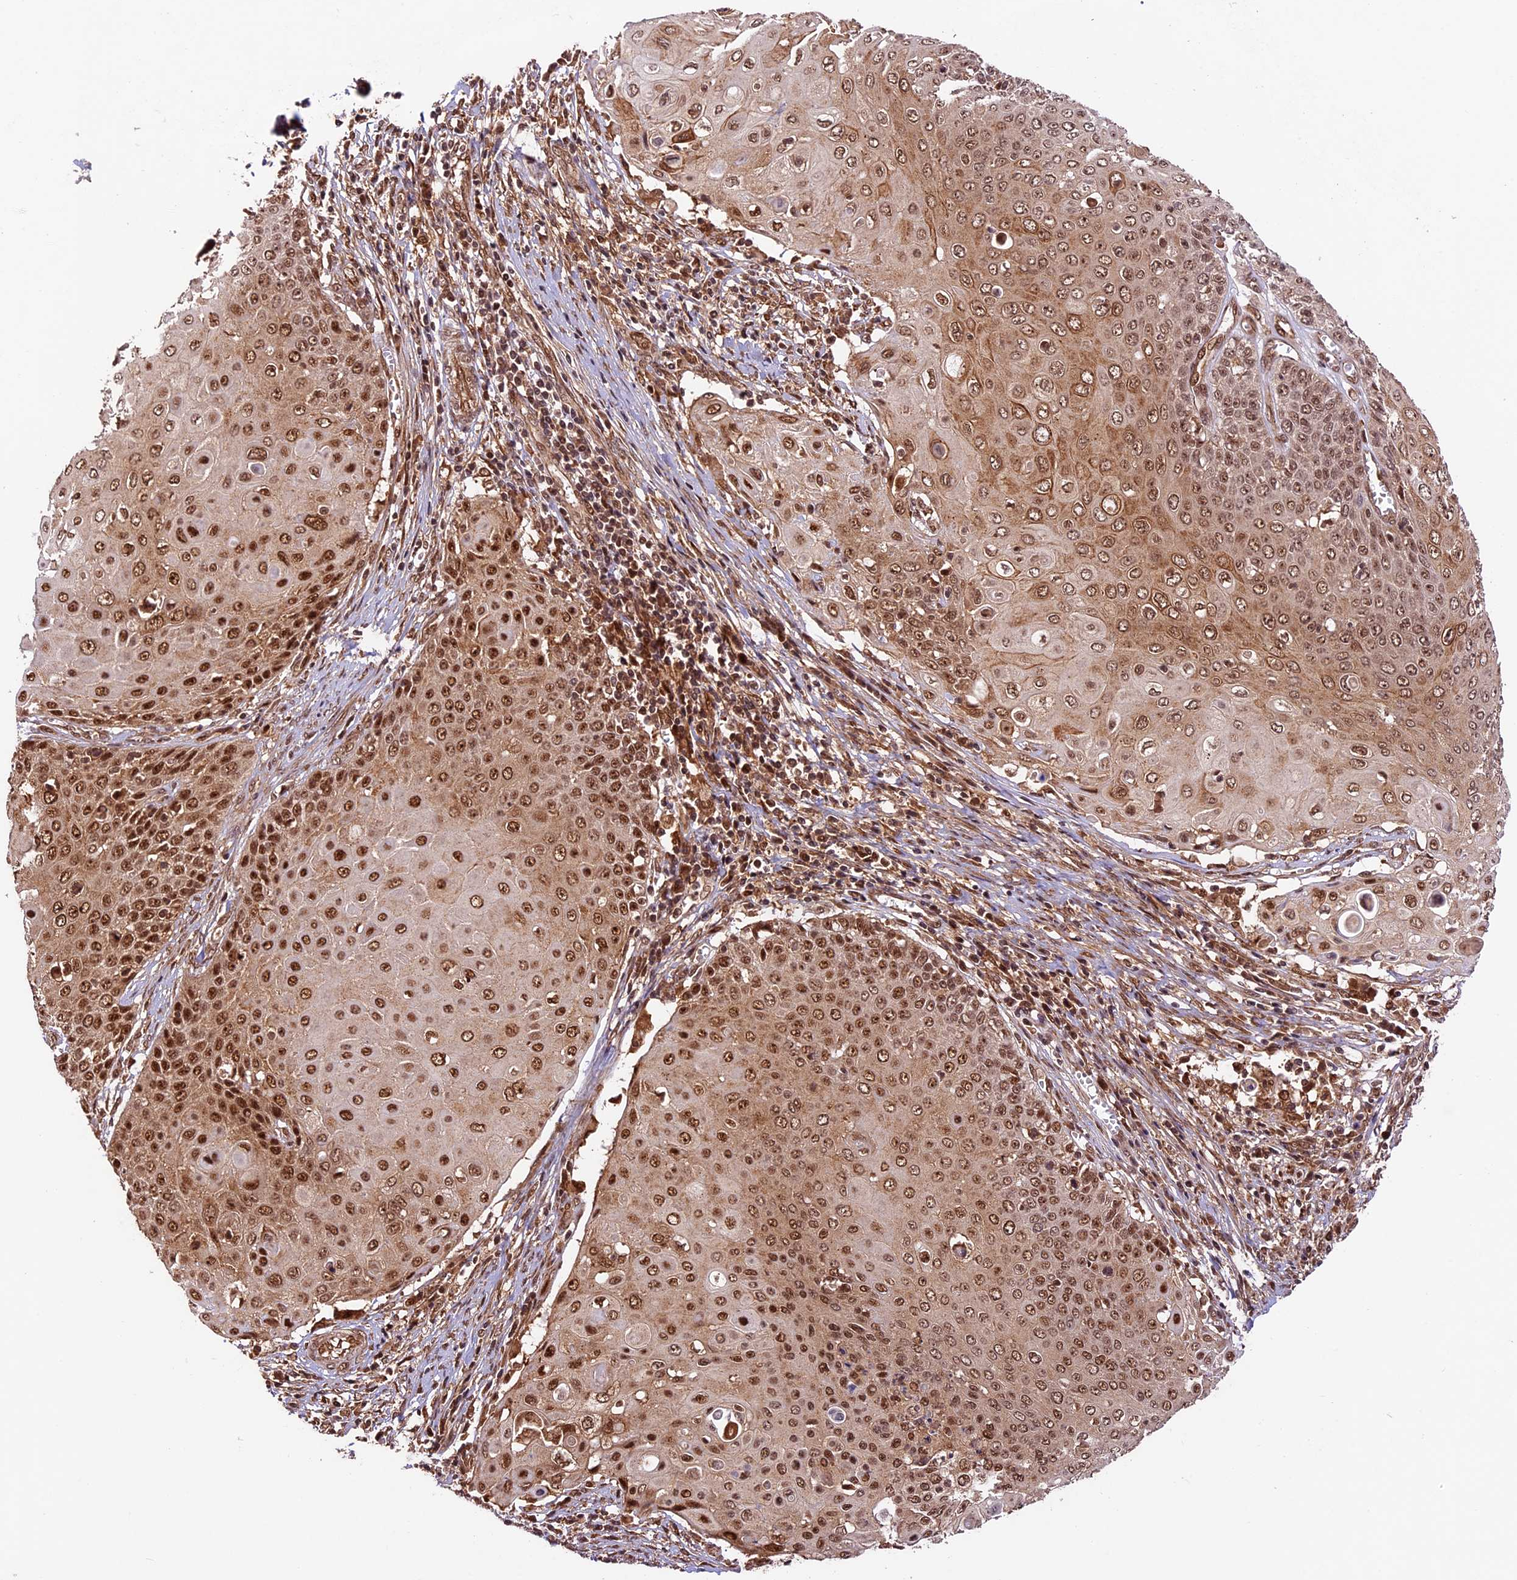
{"staining": {"intensity": "strong", "quantity": ">75%", "location": "nuclear"}, "tissue": "cervical cancer", "cell_type": "Tumor cells", "image_type": "cancer", "snomed": [{"axis": "morphology", "description": "Squamous cell carcinoma, NOS"}, {"axis": "topography", "description": "Cervix"}], "caption": "Approximately >75% of tumor cells in cervical squamous cell carcinoma display strong nuclear protein staining as visualized by brown immunohistochemical staining.", "gene": "DHX38", "patient": {"sex": "female", "age": 39}}